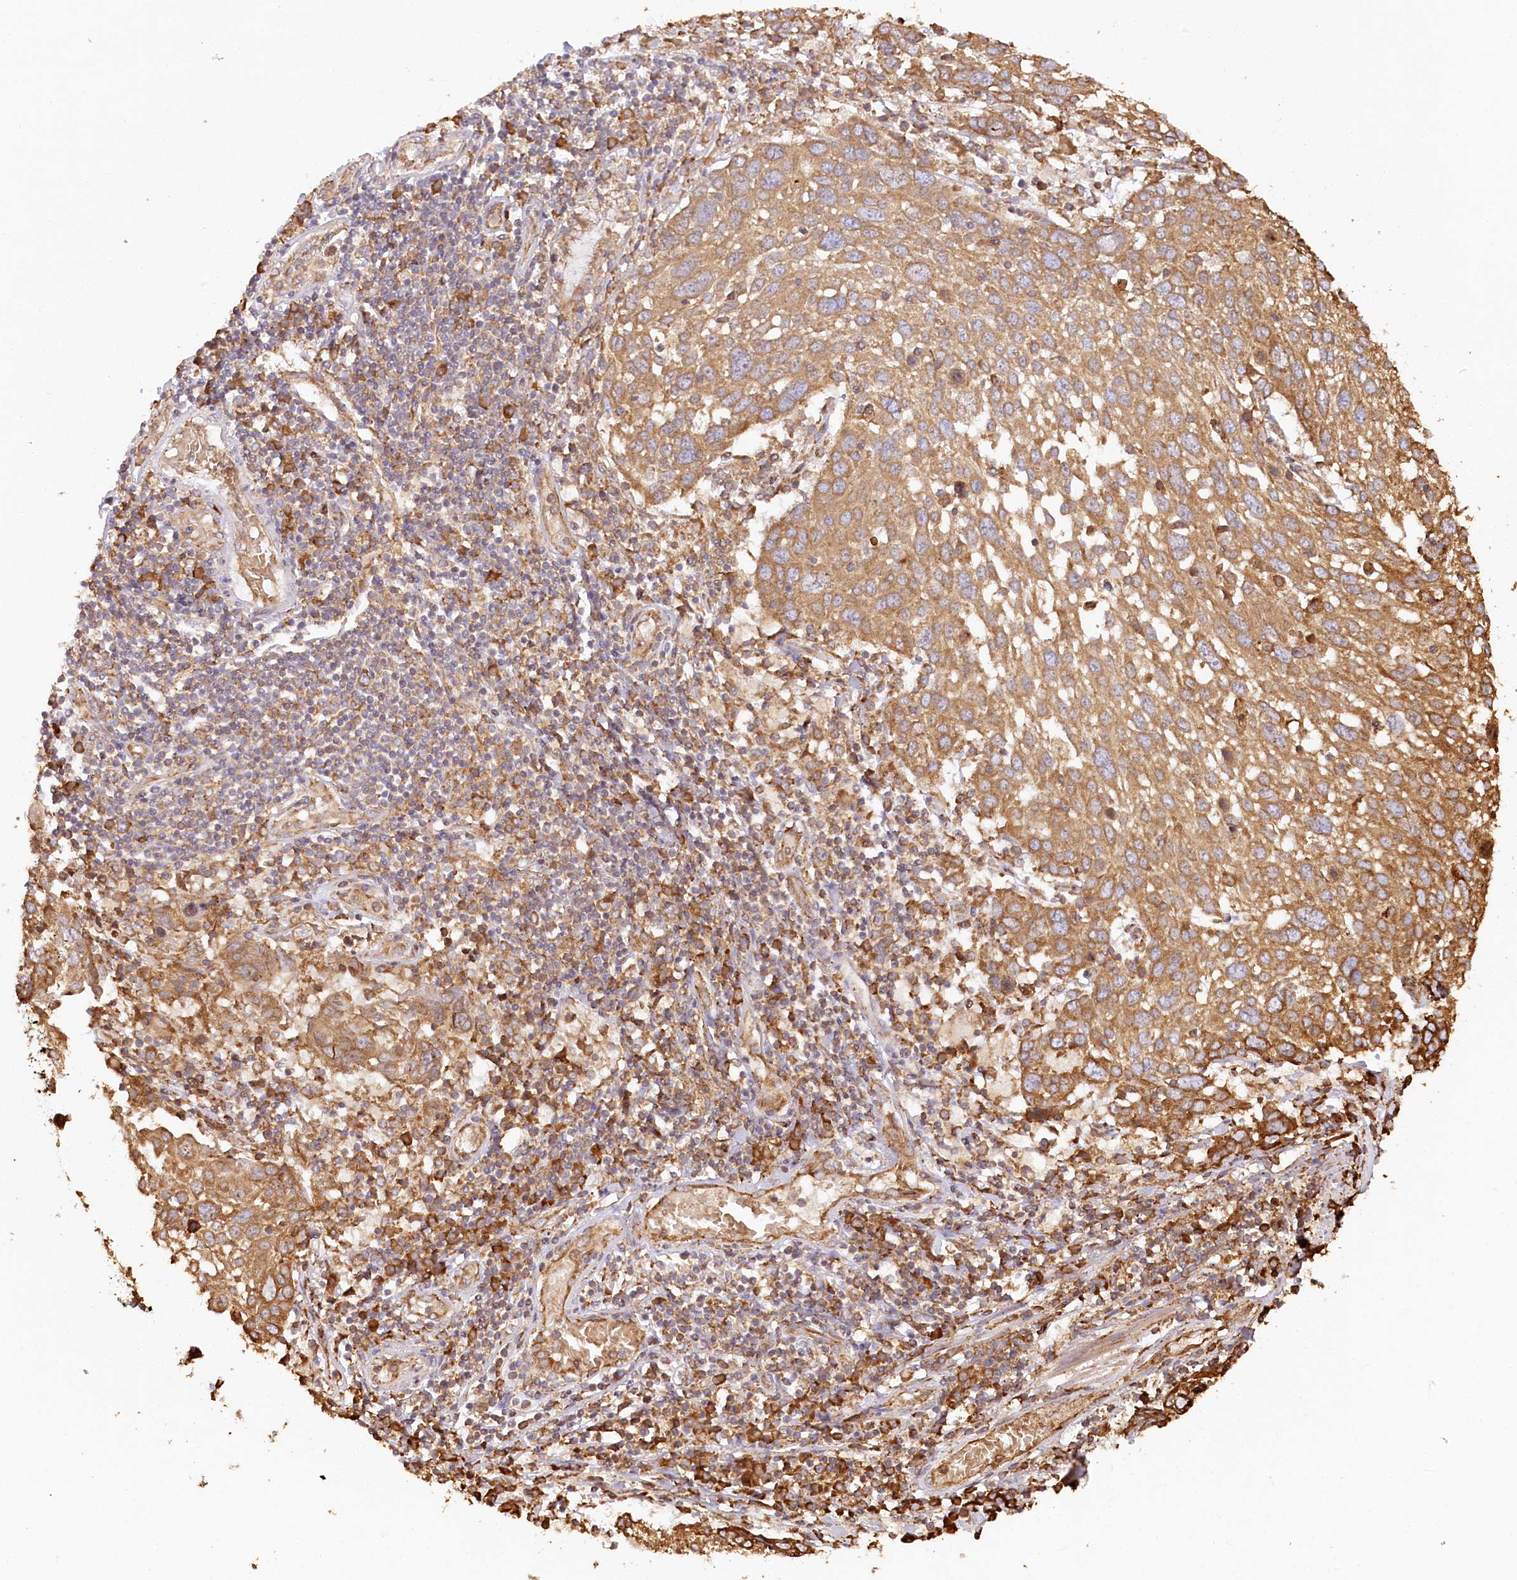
{"staining": {"intensity": "moderate", "quantity": ">75%", "location": "cytoplasmic/membranous"}, "tissue": "lung cancer", "cell_type": "Tumor cells", "image_type": "cancer", "snomed": [{"axis": "morphology", "description": "Squamous cell carcinoma, NOS"}, {"axis": "topography", "description": "Lung"}], "caption": "Tumor cells exhibit medium levels of moderate cytoplasmic/membranous positivity in about >75% of cells in lung cancer. The staining is performed using DAB (3,3'-diaminobenzidine) brown chromogen to label protein expression. The nuclei are counter-stained blue using hematoxylin.", "gene": "ACAP2", "patient": {"sex": "male", "age": 65}}